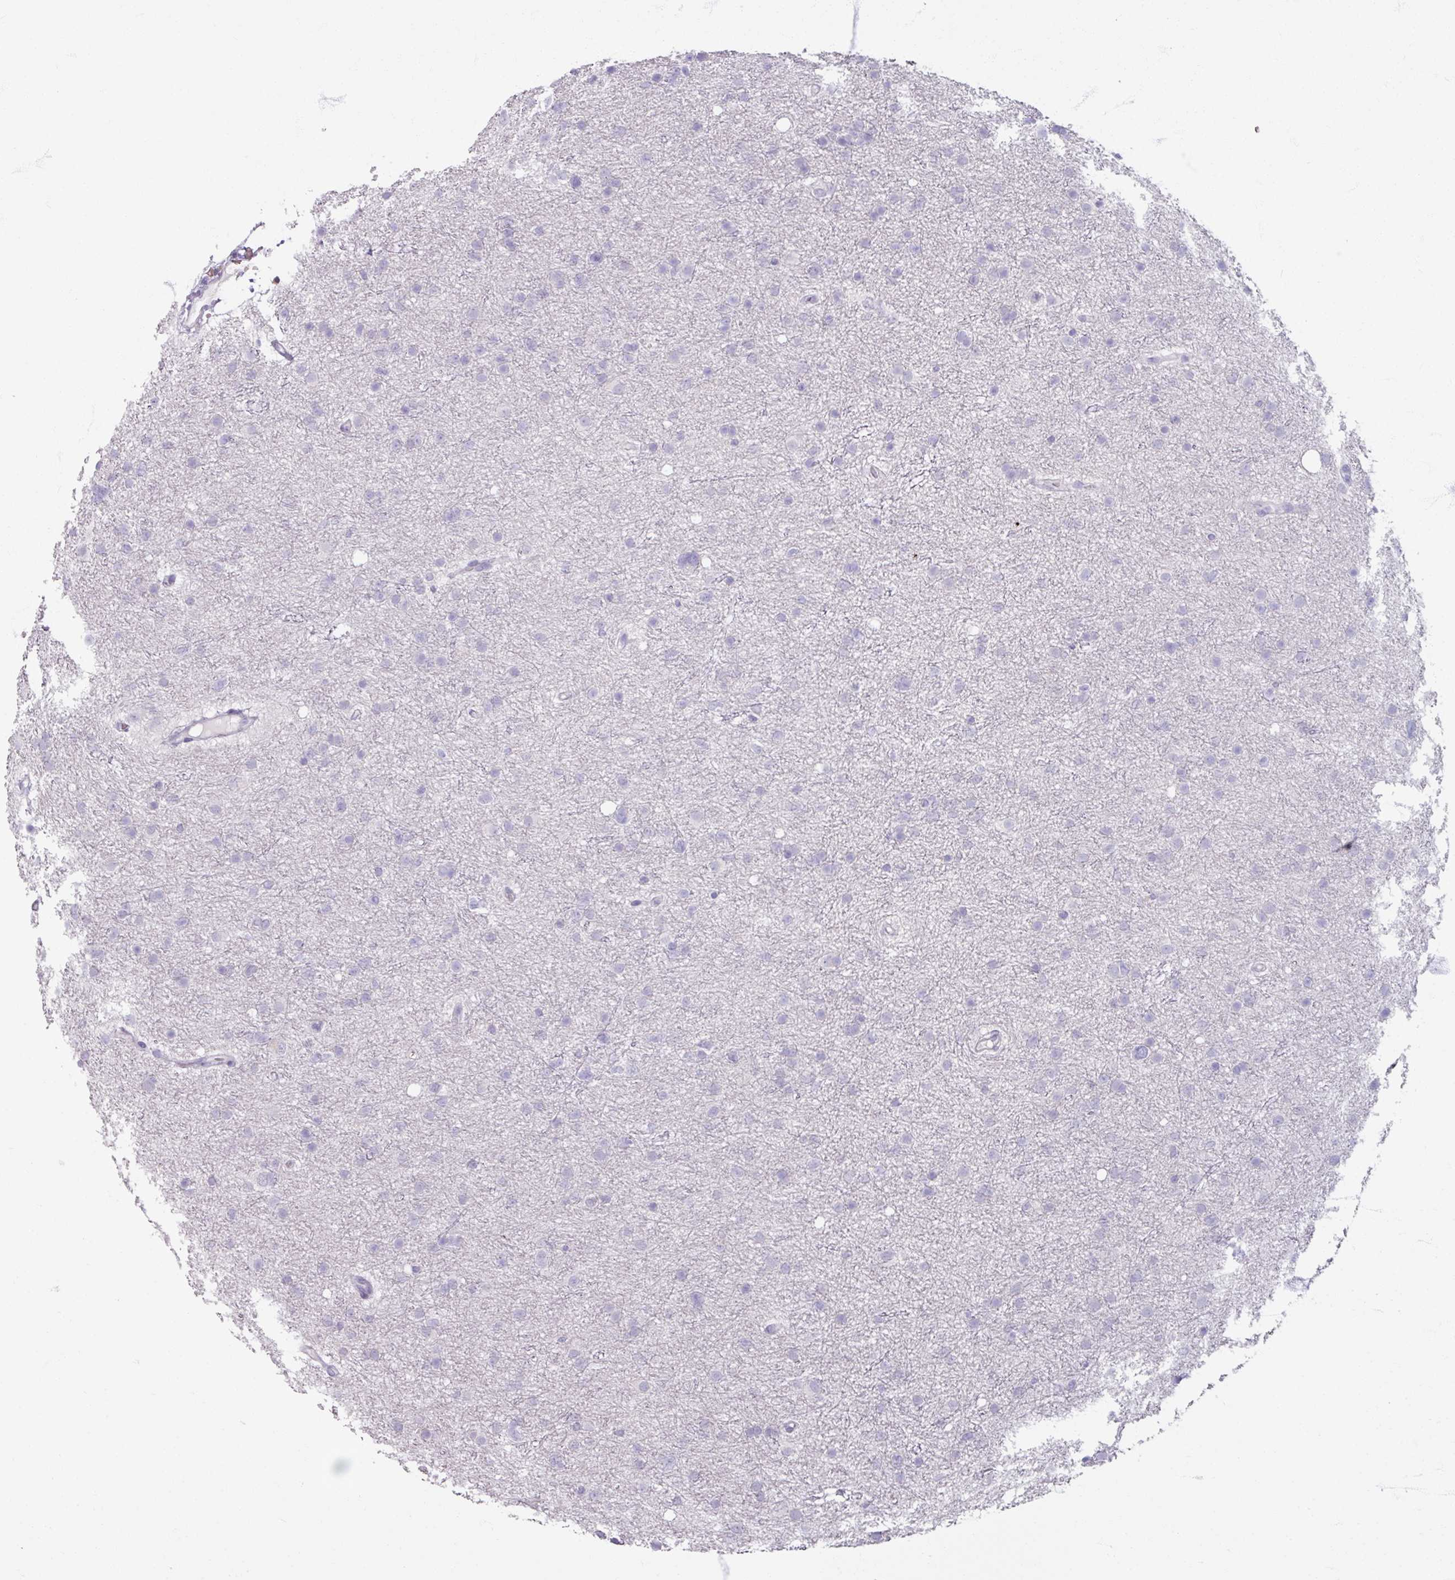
{"staining": {"intensity": "negative", "quantity": "none", "location": "none"}, "tissue": "glioma", "cell_type": "Tumor cells", "image_type": "cancer", "snomed": [{"axis": "morphology", "description": "Glioma, malignant, Low grade"}, {"axis": "topography", "description": "Cerebral cortex"}], "caption": "Tumor cells show no significant protein positivity in low-grade glioma (malignant).", "gene": "PTPRC", "patient": {"sex": "female", "age": 39}}